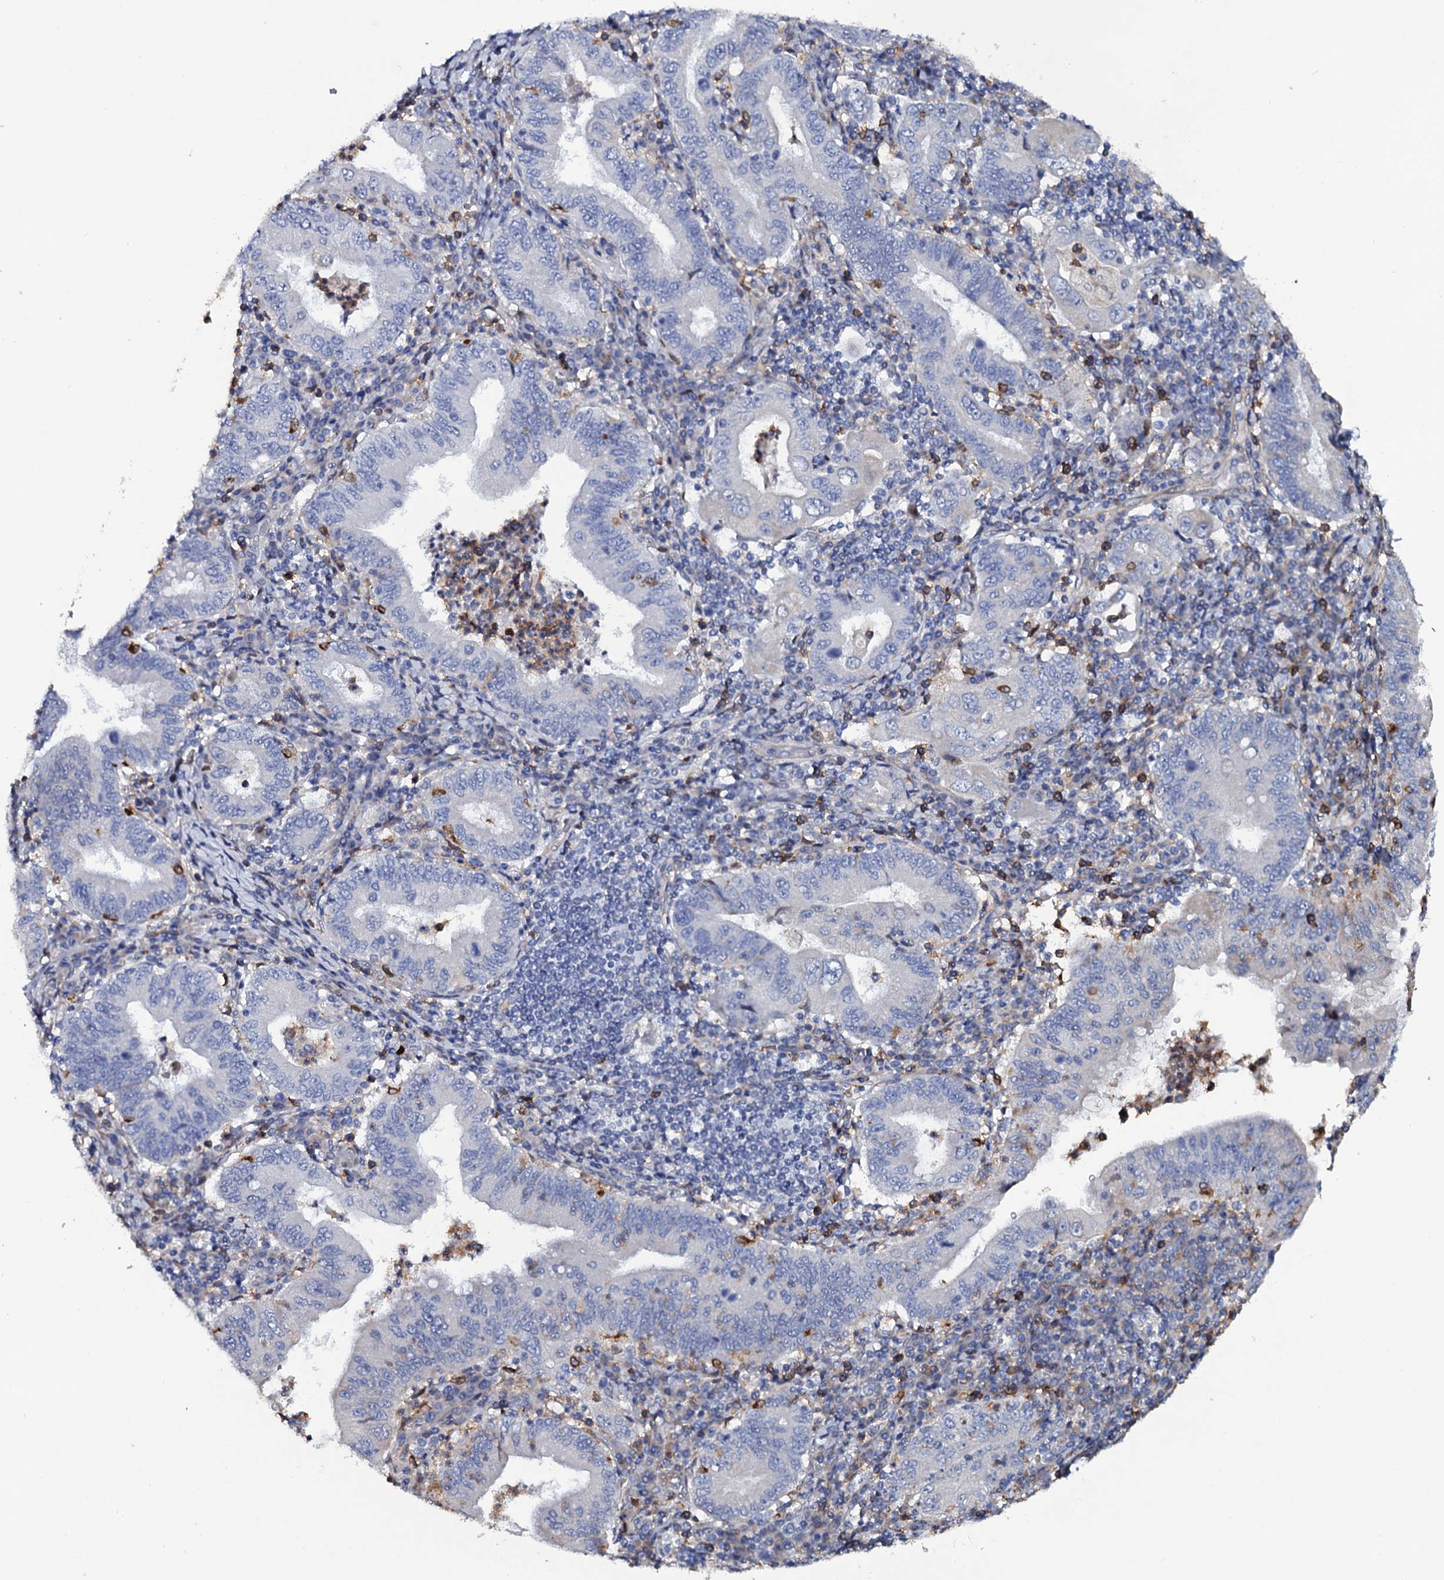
{"staining": {"intensity": "negative", "quantity": "none", "location": "none"}, "tissue": "stomach cancer", "cell_type": "Tumor cells", "image_type": "cancer", "snomed": [{"axis": "morphology", "description": "Normal tissue, NOS"}, {"axis": "morphology", "description": "Adenocarcinoma, NOS"}, {"axis": "topography", "description": "Esophagus"}, {"axis": "topography", "description": "Stomach, upper"}, {"axis": "topography", "description": "Peripheral nerve tissue"}], "caption": "Human stomach cancer (adenocarcinoma) stained for a protein using IHC exhibits no staining in tumor cells.", "gene": "TTC23", "patient": {"sex": "male", "age": 62}}